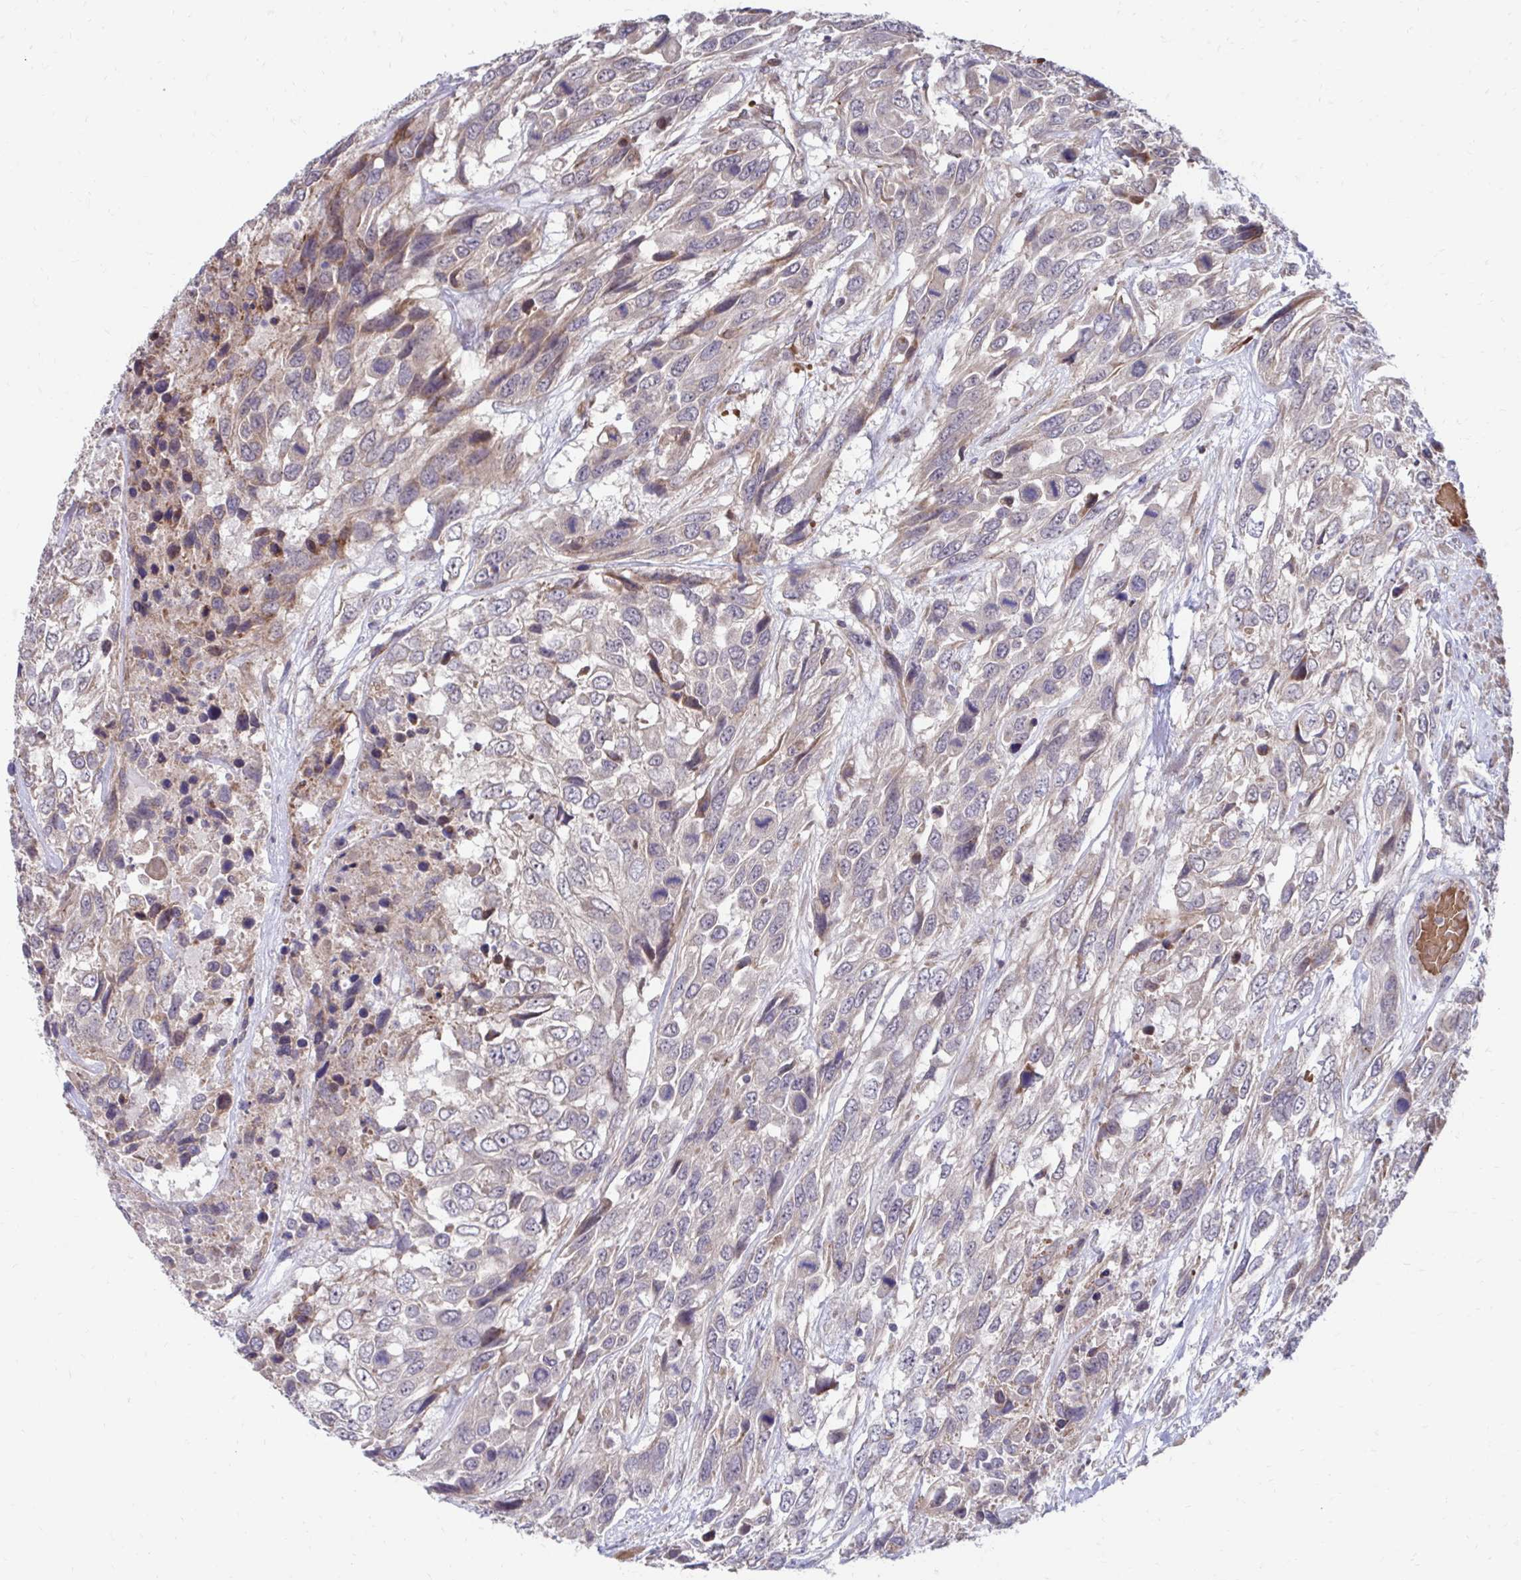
{"staining": {"intensity": "weak", "quantity": "25%-75%", "location": "cytoplasmic/membranous"}, "tissue": "urothelial cancer", "cell_type": "Tumor cells", "image_type": "cancer", "snomed": [{"axis": "morphology", "description": "Urothelial carcinoma, High grade"}, {"axis": "topography", "description": "Urinary bladder"}], "caption": "Urothelial cancer tissue shows weak cytoplasmic/membranous positivity in approximately 25%-75% of tumor cells The staining was performed using DAB (3,3'-diaminobenzidine), with brown indicating positive protein expression. Nuclei are stained blue with hematoxylin.", "gene": "ITPR2", "patient": {"sex": "female", "age": 70}}